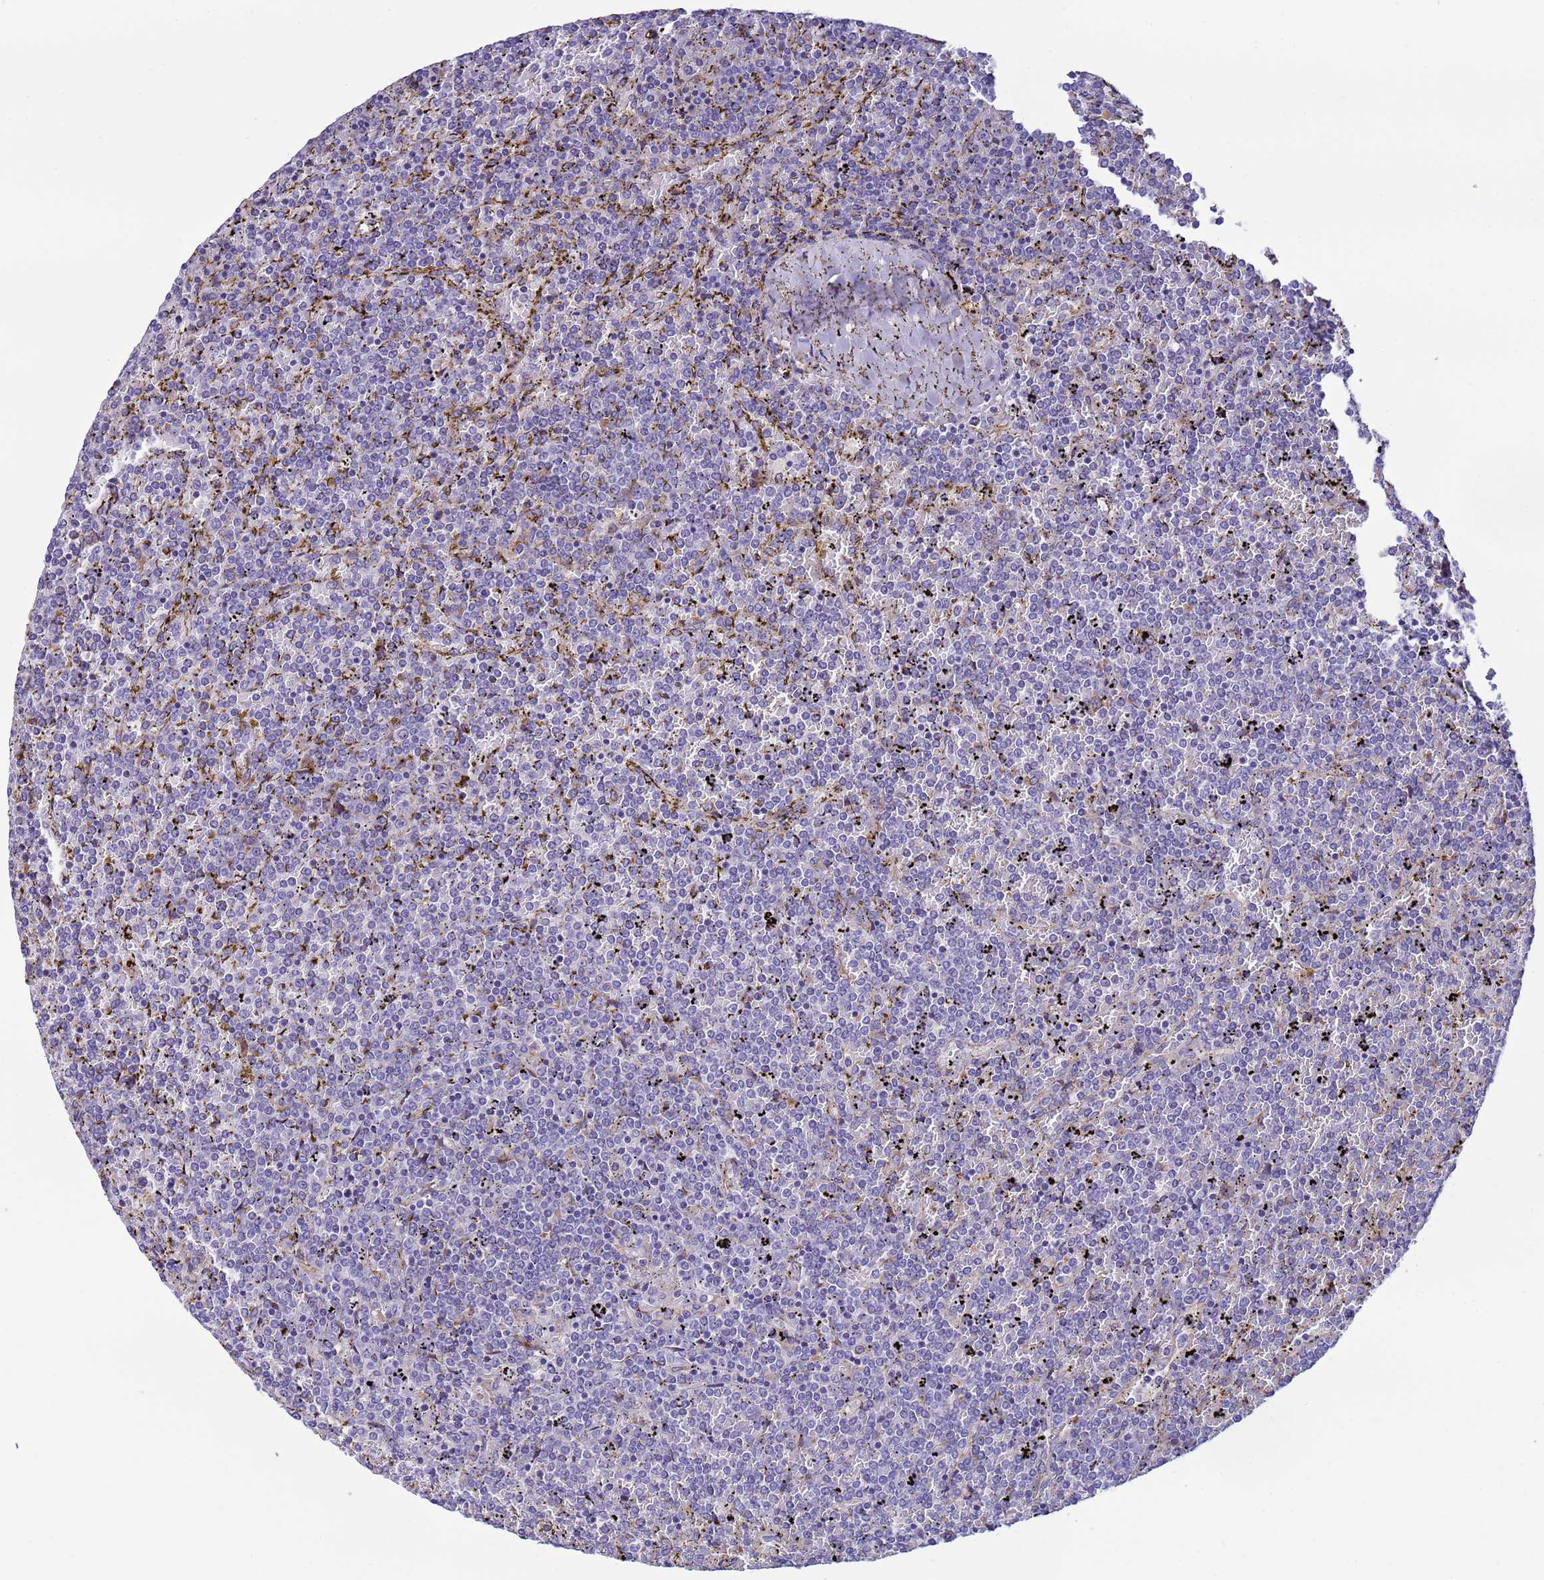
{"staining": {"intensity": "negative", "quantity": "none", "location": "none"}, "tissue": "lymphoma", "cell_type": "Tumor cells", "image_type": "cancer", "snomed": [{"axis": "morphology", "description": "Malignant lymphoma, non-Hodgkin's type, Low grade"}, {"axis": "topography", "description": "Spleen"}], "caption": "Malignant lymphoma, non-Hodgkin's type (low-grade) stained for a protein using immunohistochemistry exhibits no expression tumor cells.", "gene": "TRPC6", "patient": {"sex": "female", "age": 19}}